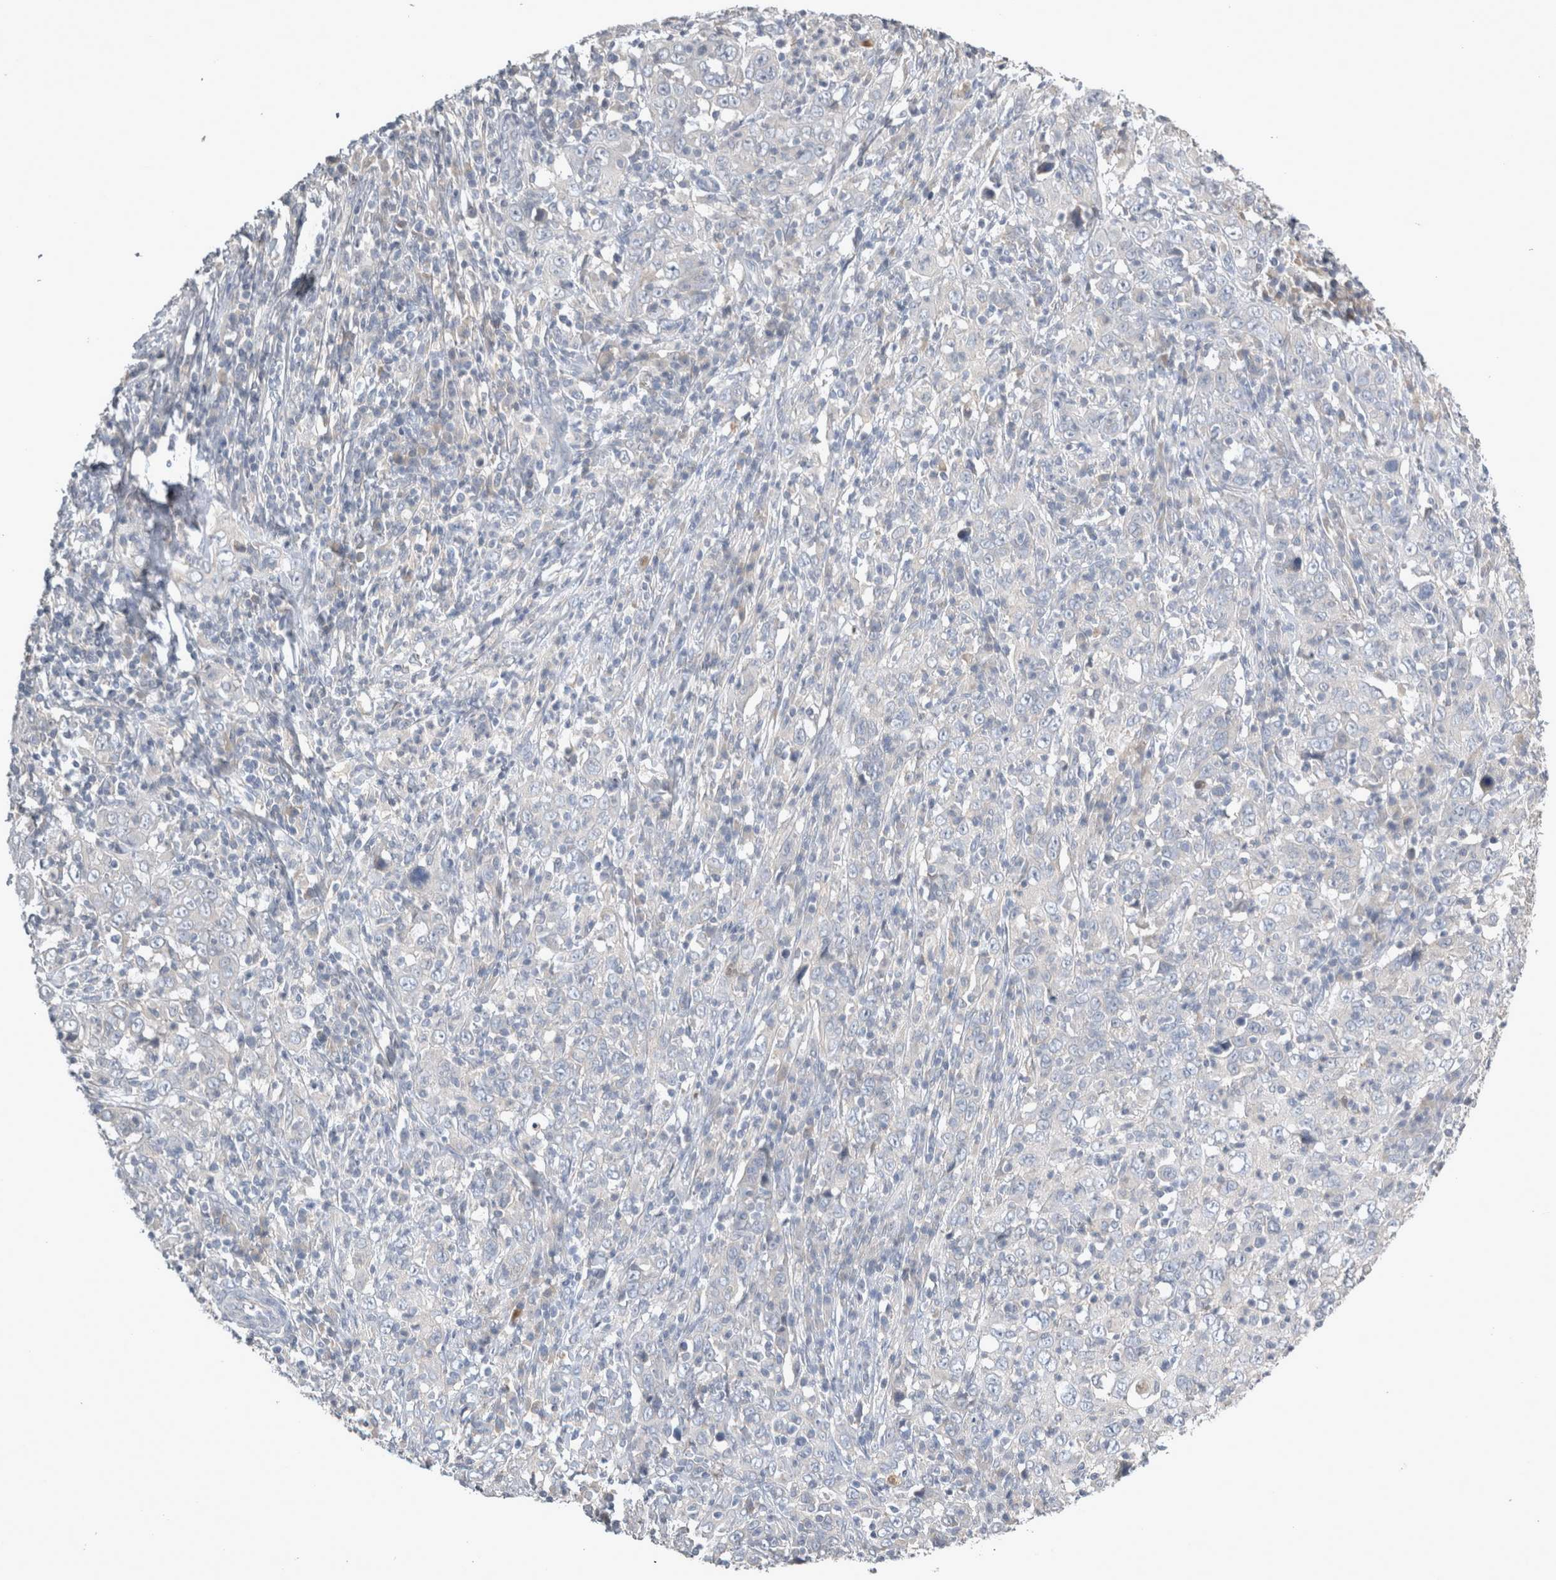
{"staining": {"intensity": "negative", "quantity": "none", "location": "none"}, "tissue": "cervical cancer", "cell_type": "Tumor cells", "image_type": "cancer", "snomed": [{"axis": "morphology", "description": "Squamous cell carcinoma, NOS"}, {"axis": "topography", "description": "Cervix"}], "caption": "Immunohistochemistry photomicrograph of human cervical cancer stained for a protein (brown), which displays no expression in tumor cells. (Brightfield microscopy of DAB immunohistochemistry (IHC) at high magnification).", "gene": "SLC22A11", "patient": {"sex": "female", "age": 46}}